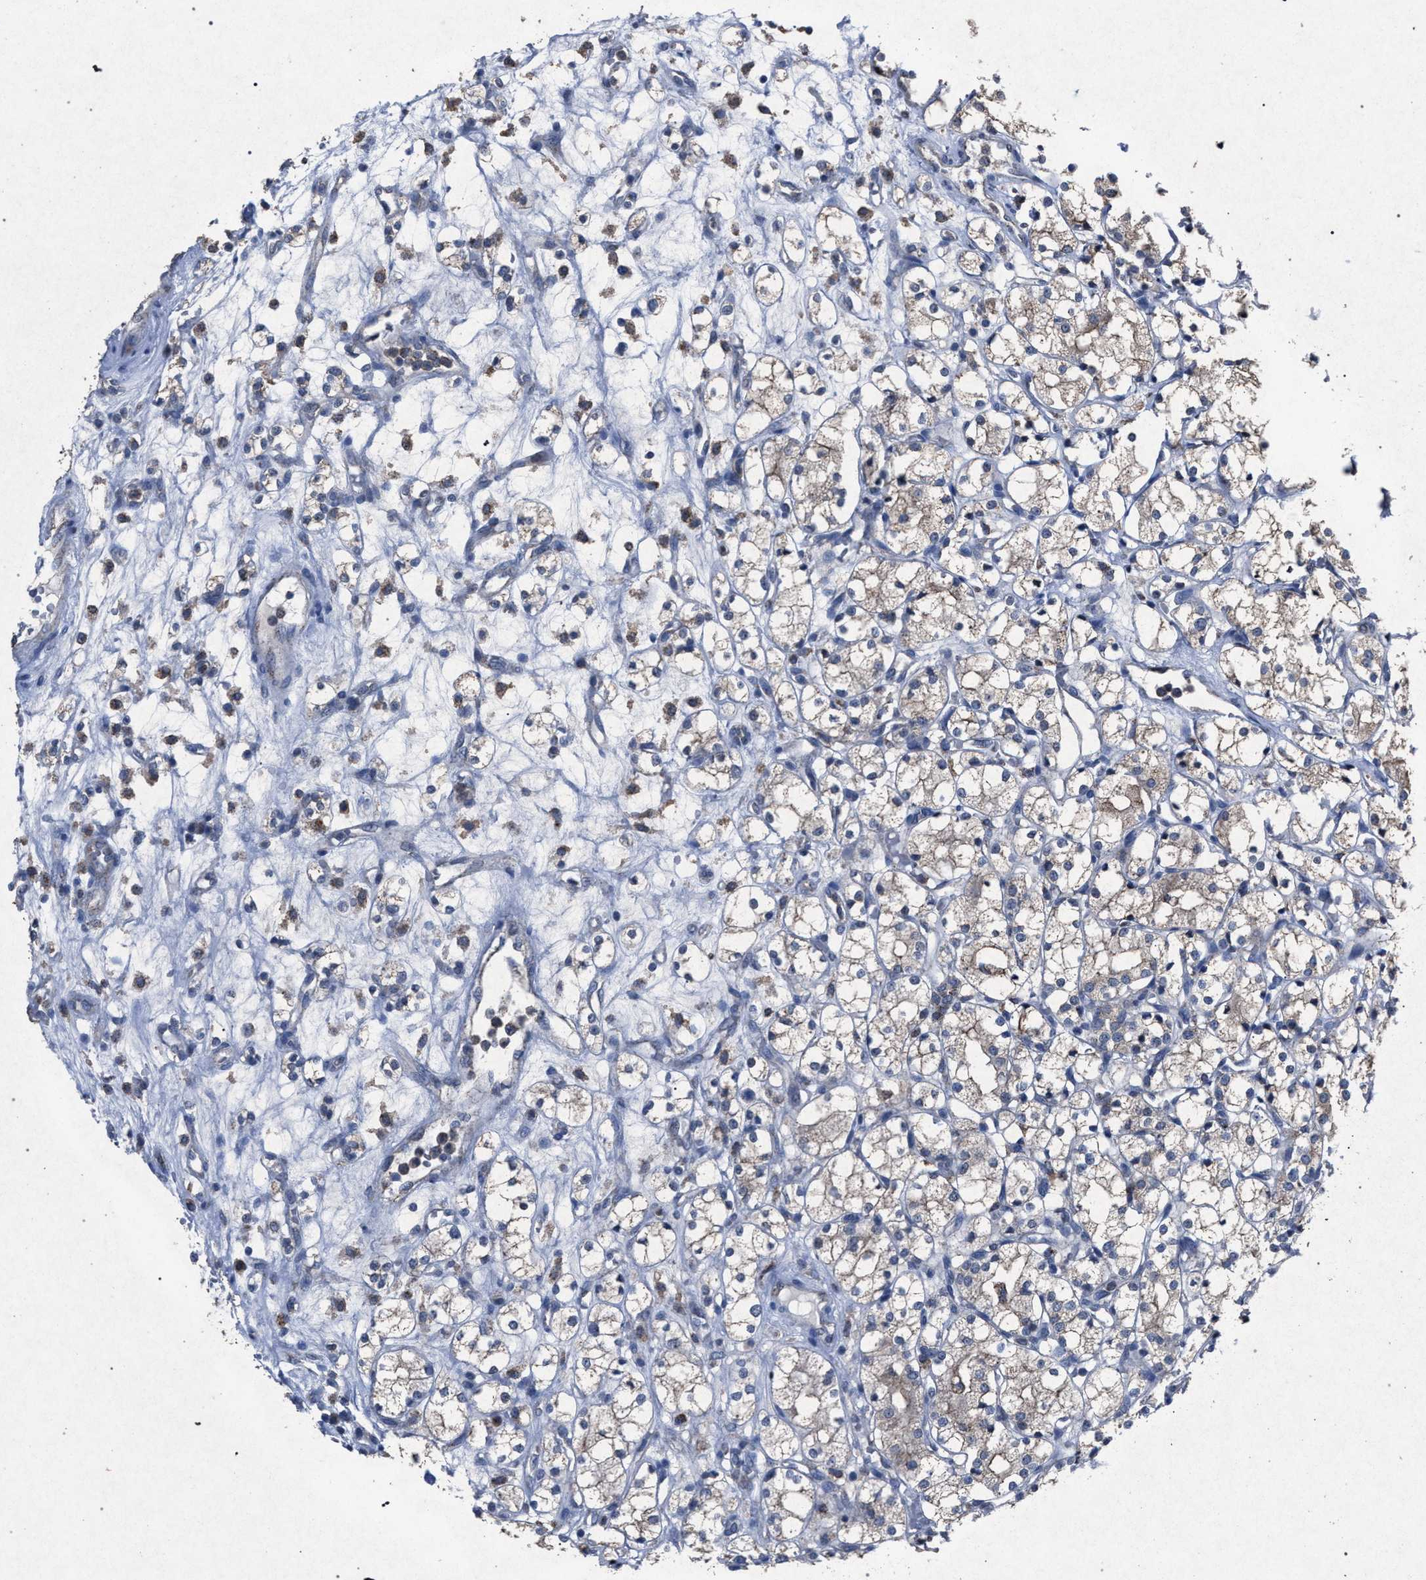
{"staining": {"intensity": "weak", "quantity": "<25%", "location": "cytoplasmic/membranous"}, "tissue": "renal cancer", "cell_type": "Tumor cells", "image_type": "cancer", "snomed": [{"axis": "morphology", "description": "Adenocarcinoma, NOS"}, {"axis": "topography", "description": "Kidney"}], "caption": "Immunohistochemistry micrograph of neoplastic tissue: human adenocarcinoma (renal) stained with DAB (3,3'-diaminobenzidine) reveals no significant protein positivity in tumor cells. (Immunohistochemistry (ihc), brightfield microscopy, high magnification).", "gene": "HSD17B4", "patient": {"sex": "male", "age": 77}}